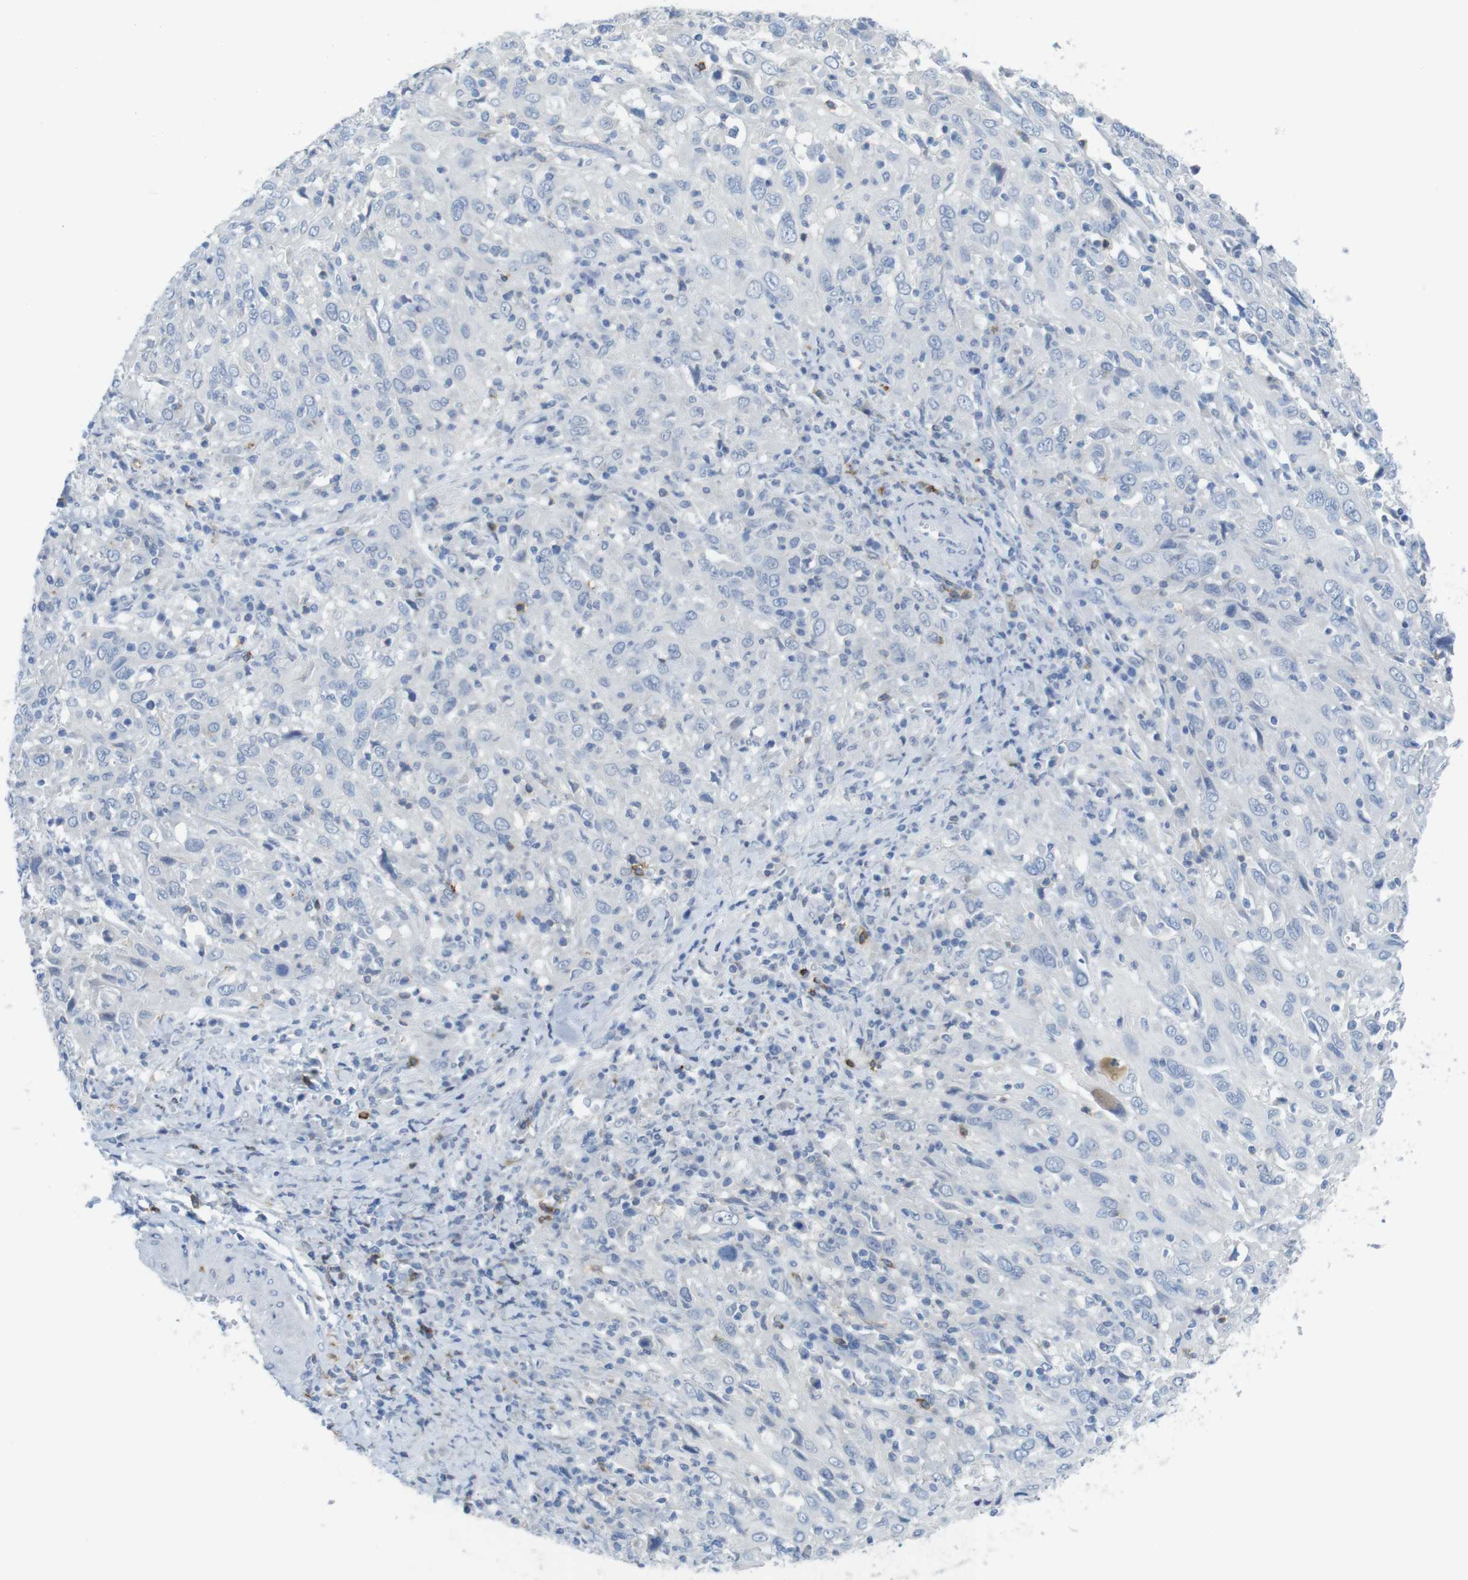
{"staining": {"intensity": "negative", "quantity": "none", "location": "none"}, "tissue": "cervical cancer", "cell_type": "Tumor cells", "image_type": "cancer", "snomed": [{"axis": "morphology", "description": "Squamous cell carcinoma, NOS"}, {"axis": "topography", "description": "Cervix"}], "caption": "Human squamous cell carcinoma (cervical) stained for a protein using immunohistochemistry exhibits no staining in tumor cells.", "gene": "CD5", "patient": {"sex": "female", "age": 46}}